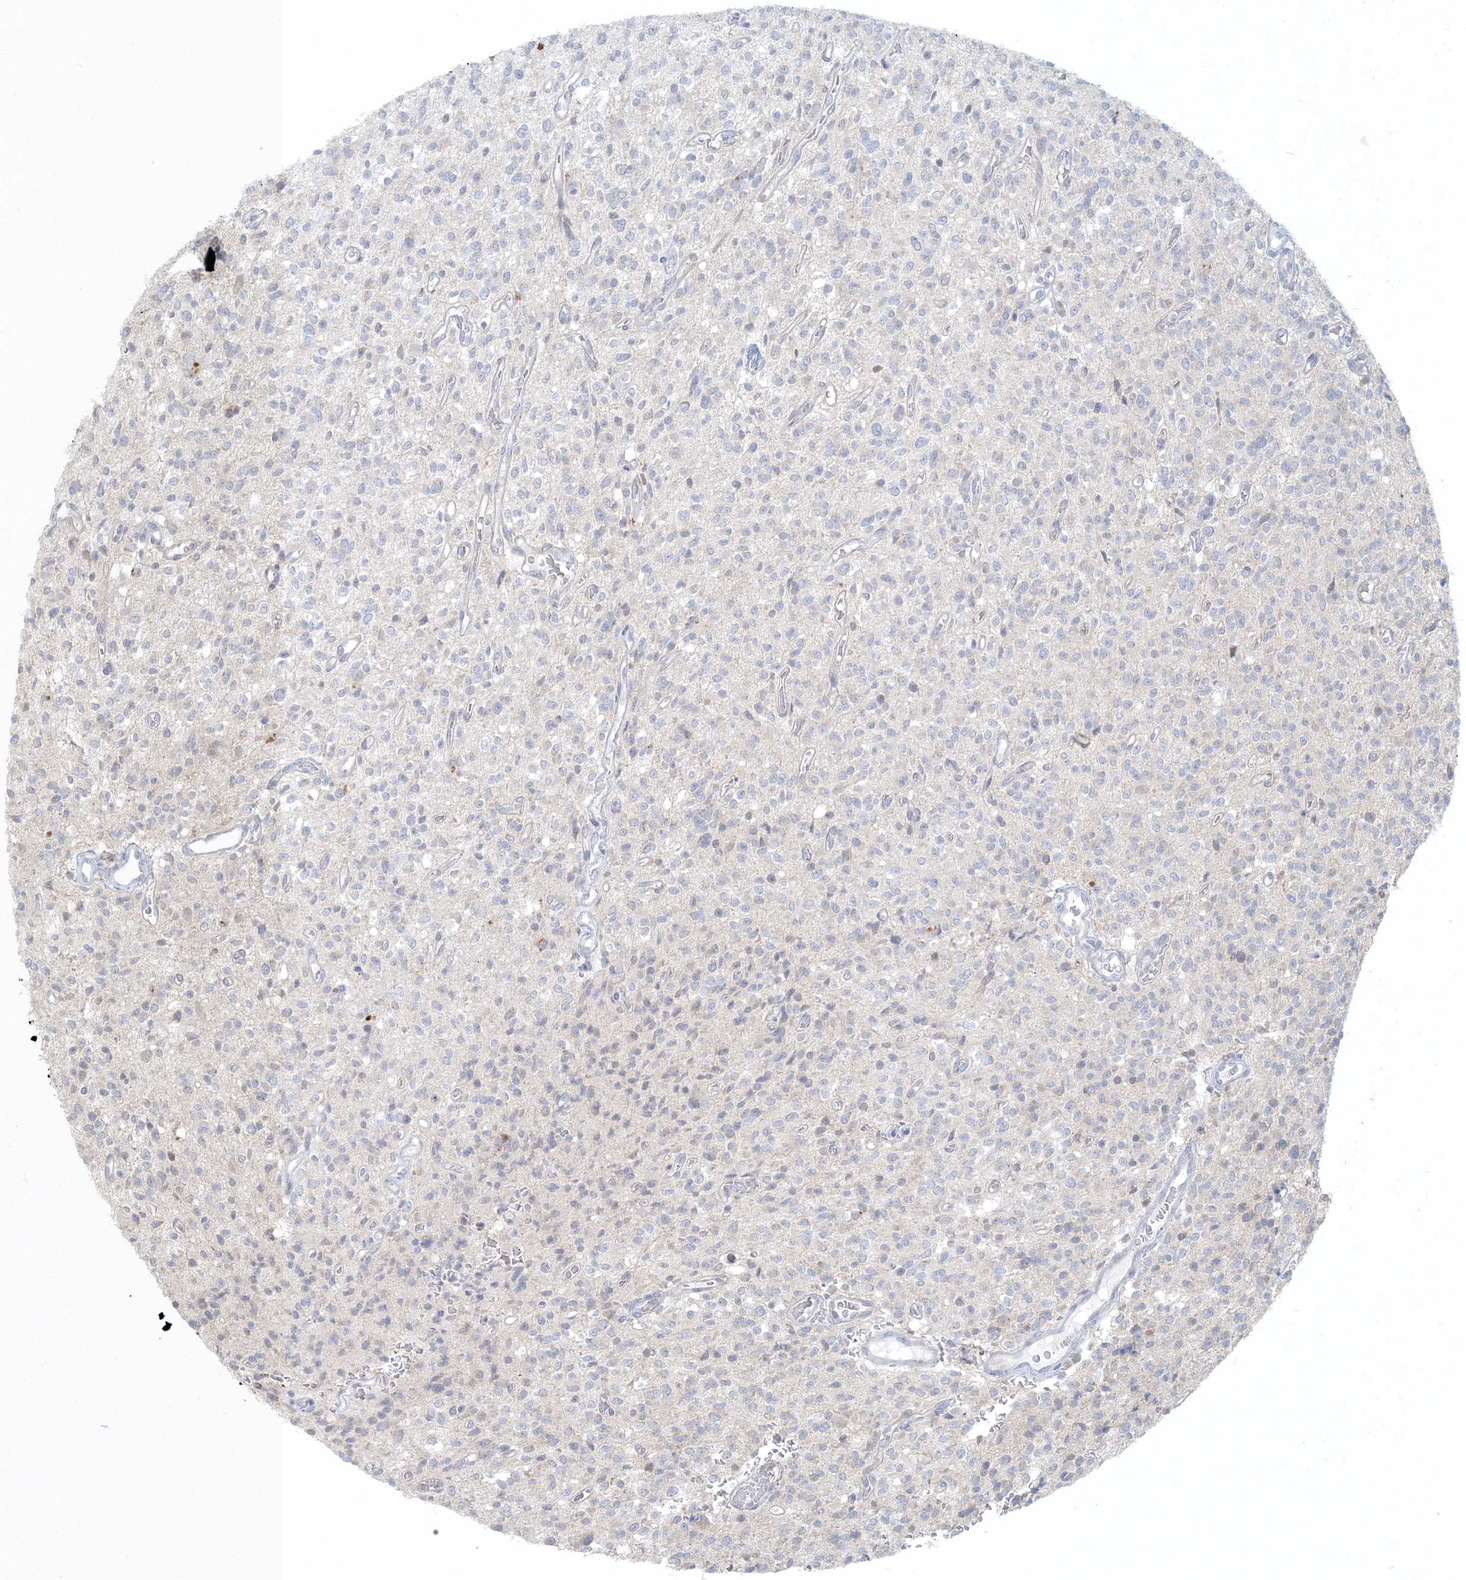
{"staining": {"intensity": "negative", "quantity": "none", "location": "none"}, "tissue": "glioma", "cell_type": "Tumor cells", "image_type": "cancer", "snomed": [{"axis": "morphology", "description": "Glioma, malignant, High grade"}, {"axis": "topography", "description": "Brain"}], "caption": "Immunohistochemistry (IHC) of human glioma displays no positivity in tumor cells. (Stains: DAB immunohistochemistry (IHC) with hematoxylin counter stain, Microscopy: brightfield microscopy at high magnification).", "gene": "CTDNEP1", "patient": {"sex": "male", "age": 34}}